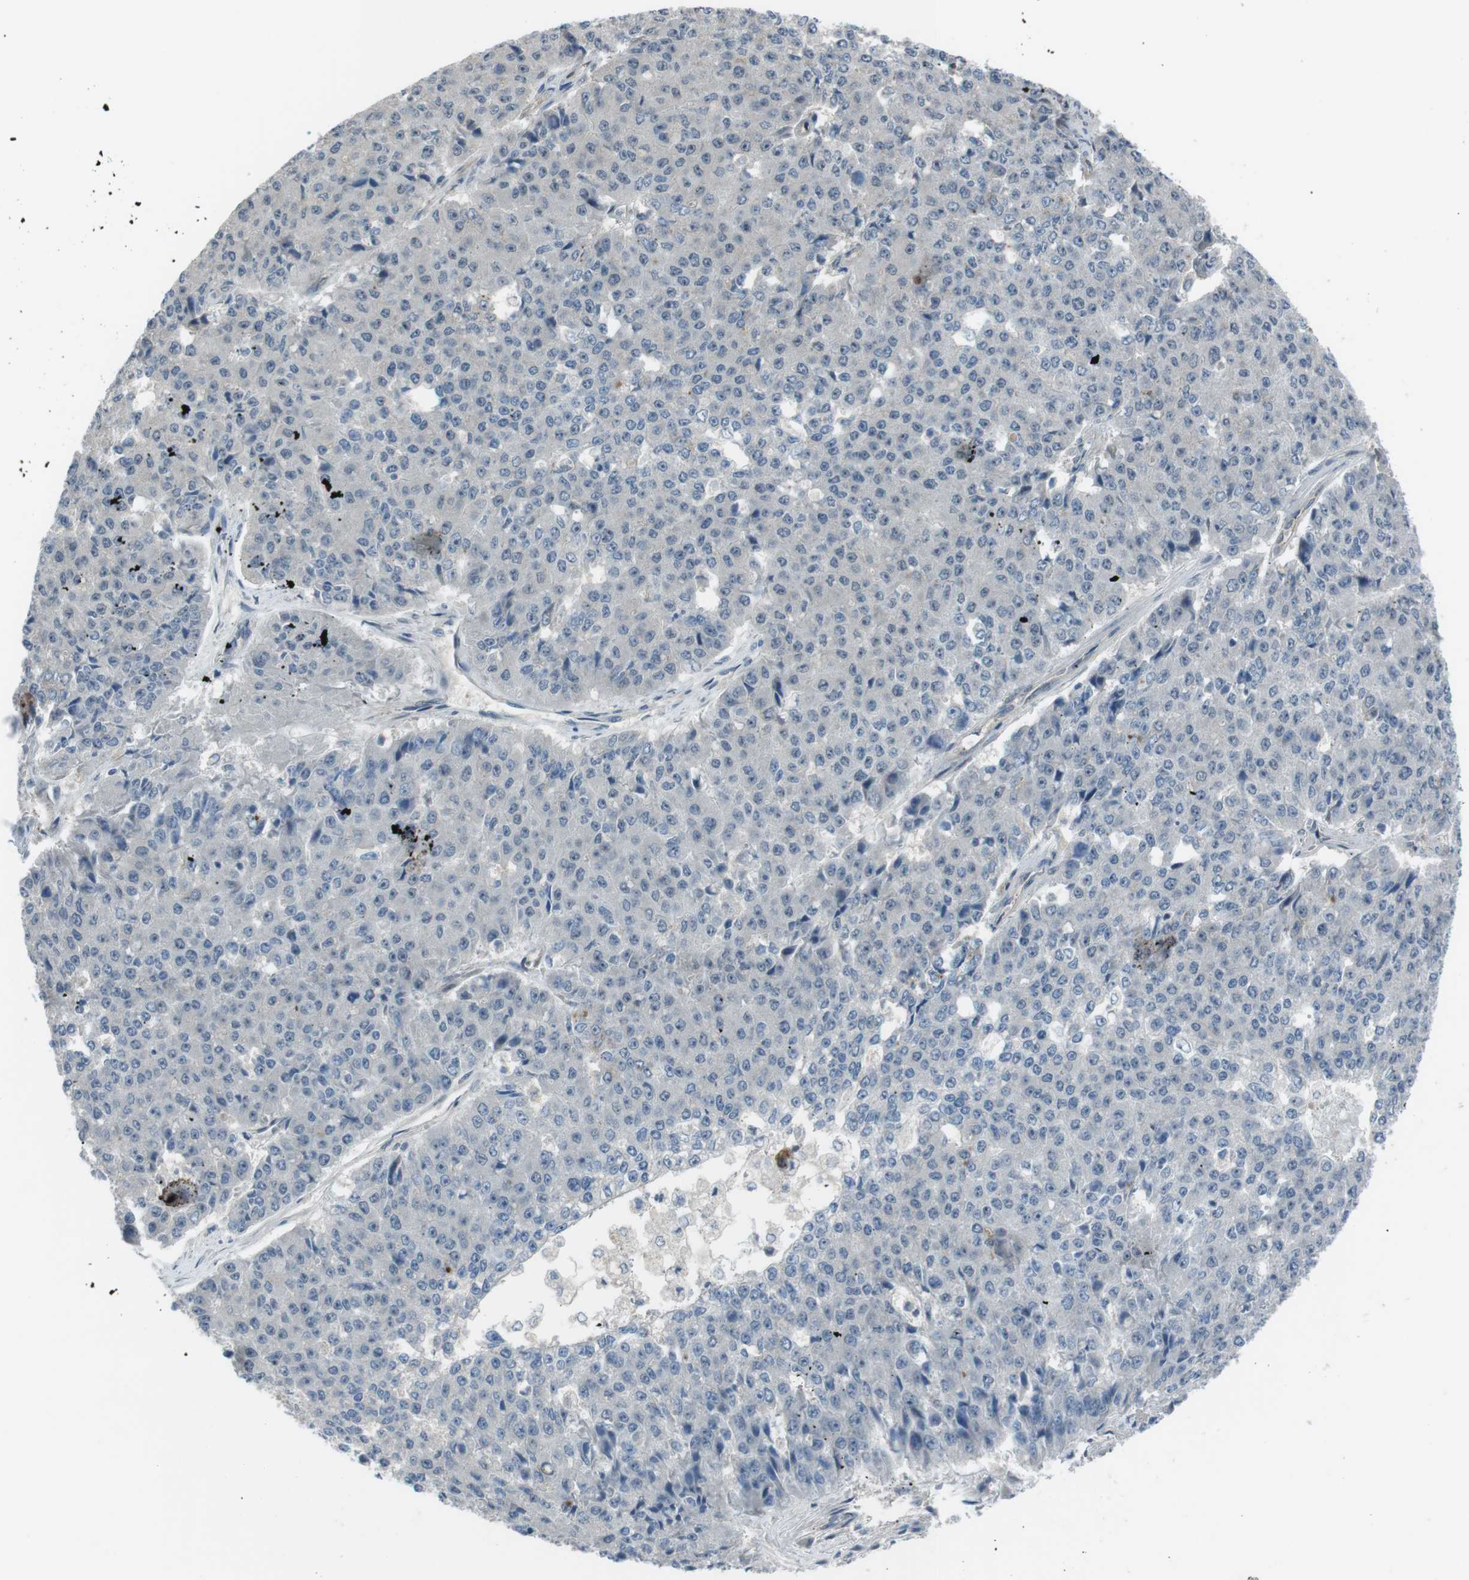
{"staining": {"intensity": "negative", "quantity": "none", "location": "none"}, "tissue": "pancreatic cancer", "cell_type": "Tumor cells", "image_type": "cancer", "snomed": [{"axis": "morphology", "description": "Adenocarcinoma, NOS"}, {"axis": "topography", "description": "Pancreas"}], "caption": "High magnification brightfield microscopy of adenocarcinoma (pancreatic) stained with DAB (3,3'-diaminobenzidine) (brown) and counterstained with hematoxylin (blue): tumor cells show no significant staining. (DAB (3,3'-diaminobenzidine) IHC with hematoxylin counter stain).", "gene": "ANK2", "patient": {"sex": "male", "age": 50}}